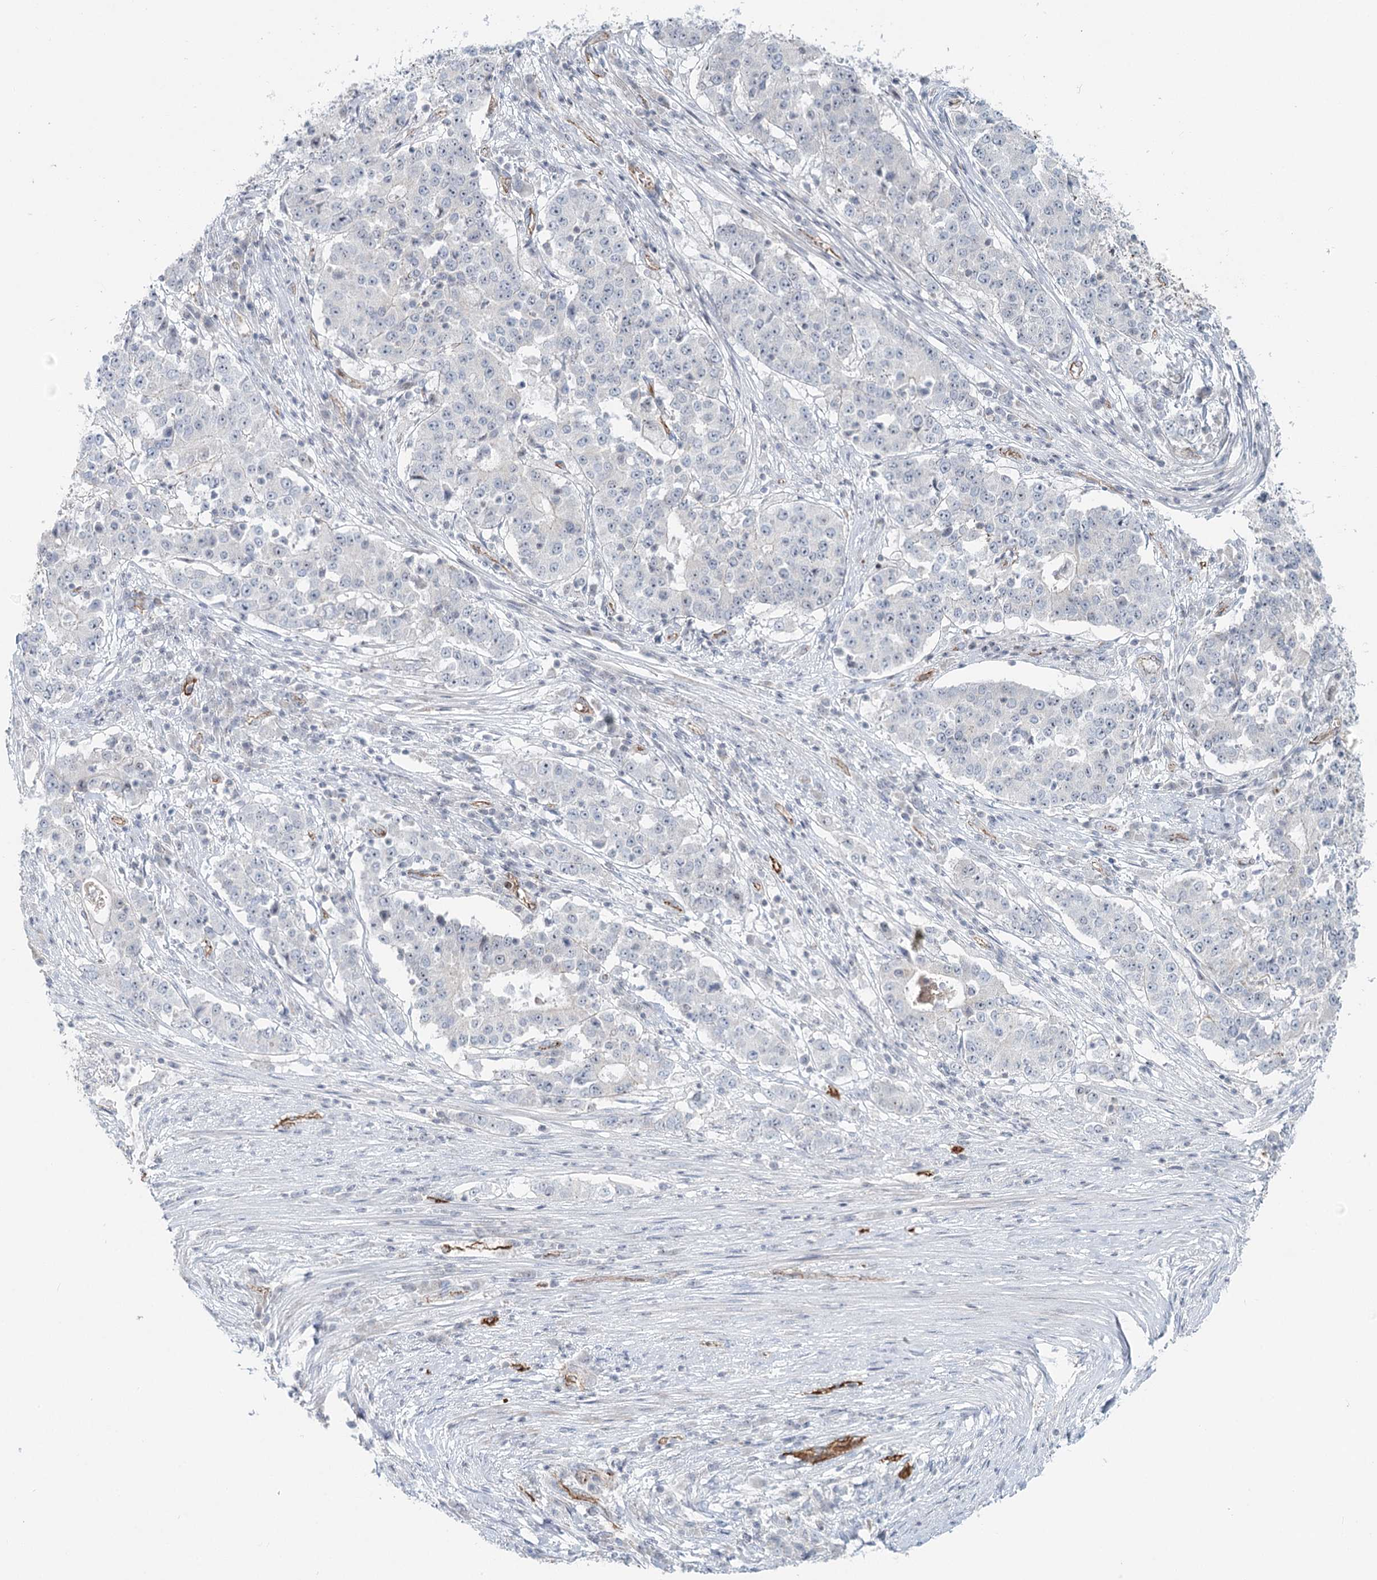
{"staining": {"intensity": "negative", "quantity": "none", "location": "none"}, "tissue": "stomach cancer", "cell_type": "Tumor cells", "image_type": "cancer", "snomed": [{"axis": "morphology", "description": "Adenocarcinoma, NOS"}, {"axis": "topography", "description": "Stomach"}], "caption": "DAB immunohistochemical staining of human adenocarcinoma (stomach) exhibits no significant expression in tumor cells.", "gene": "ZFYVE28", "patient": {"sex": "male", "age": 59}}